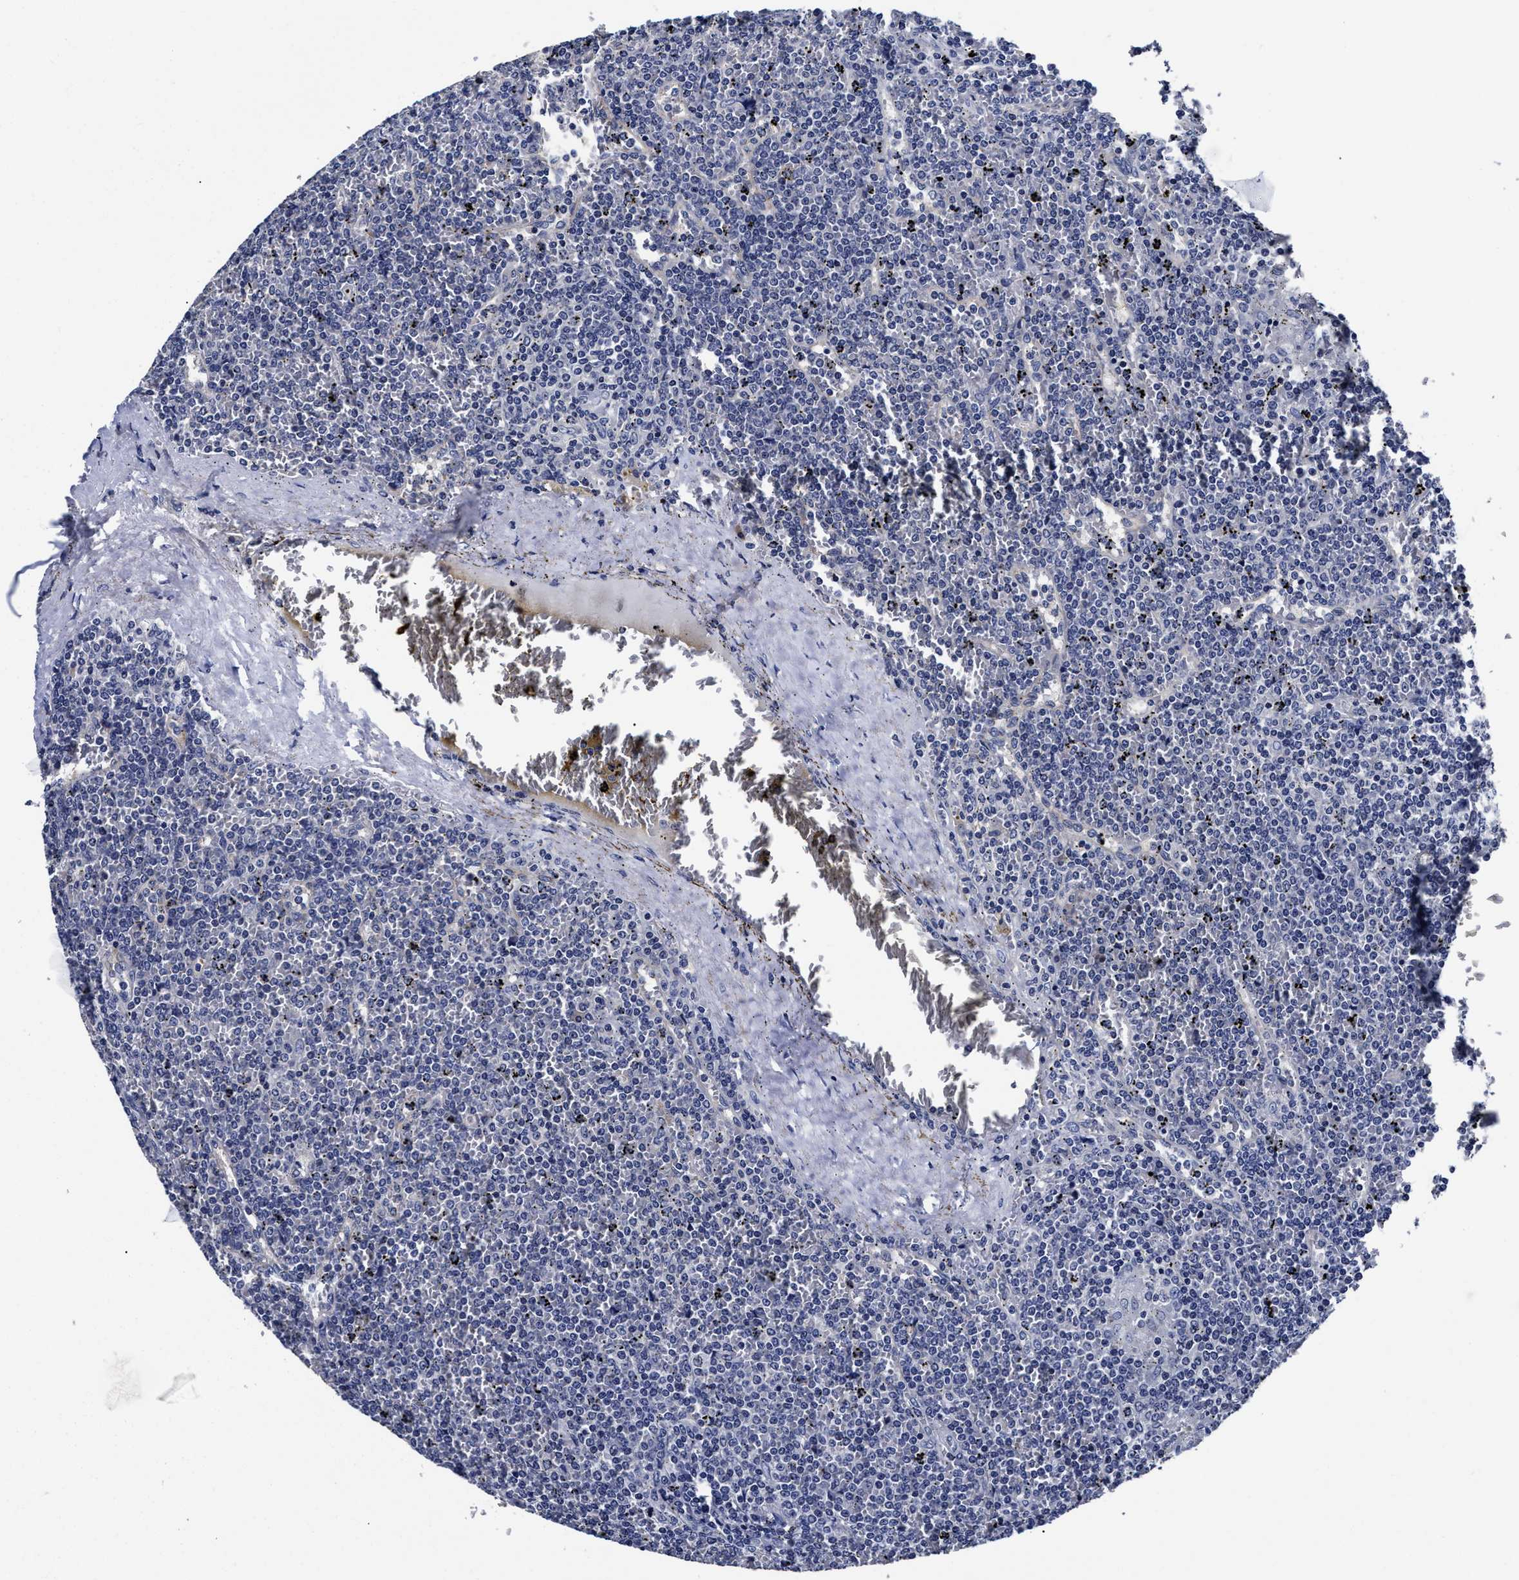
{"staining": {"intensity": "negative", "quantity": "none", "location": "none"}, "tissue": "lymphoma", "cell_type": "Tumor cells", "image_type": "cancer", "snomed": [{"axis": "morphology", "description": "Malignant lymphoma, non-Hodgkin's type, Low grade"}, {"axis": "topography", "description": "Spleen"}], "caption": "Tumor cells show no significant positivity in lymphoma. (DAB (3,3'-diaminobenzidine) immunohistochemistry visualized using brightfield microscopy, high magnification).", "gene": "OLFML2A", "patient": {"sex": "female", "age": 19}}